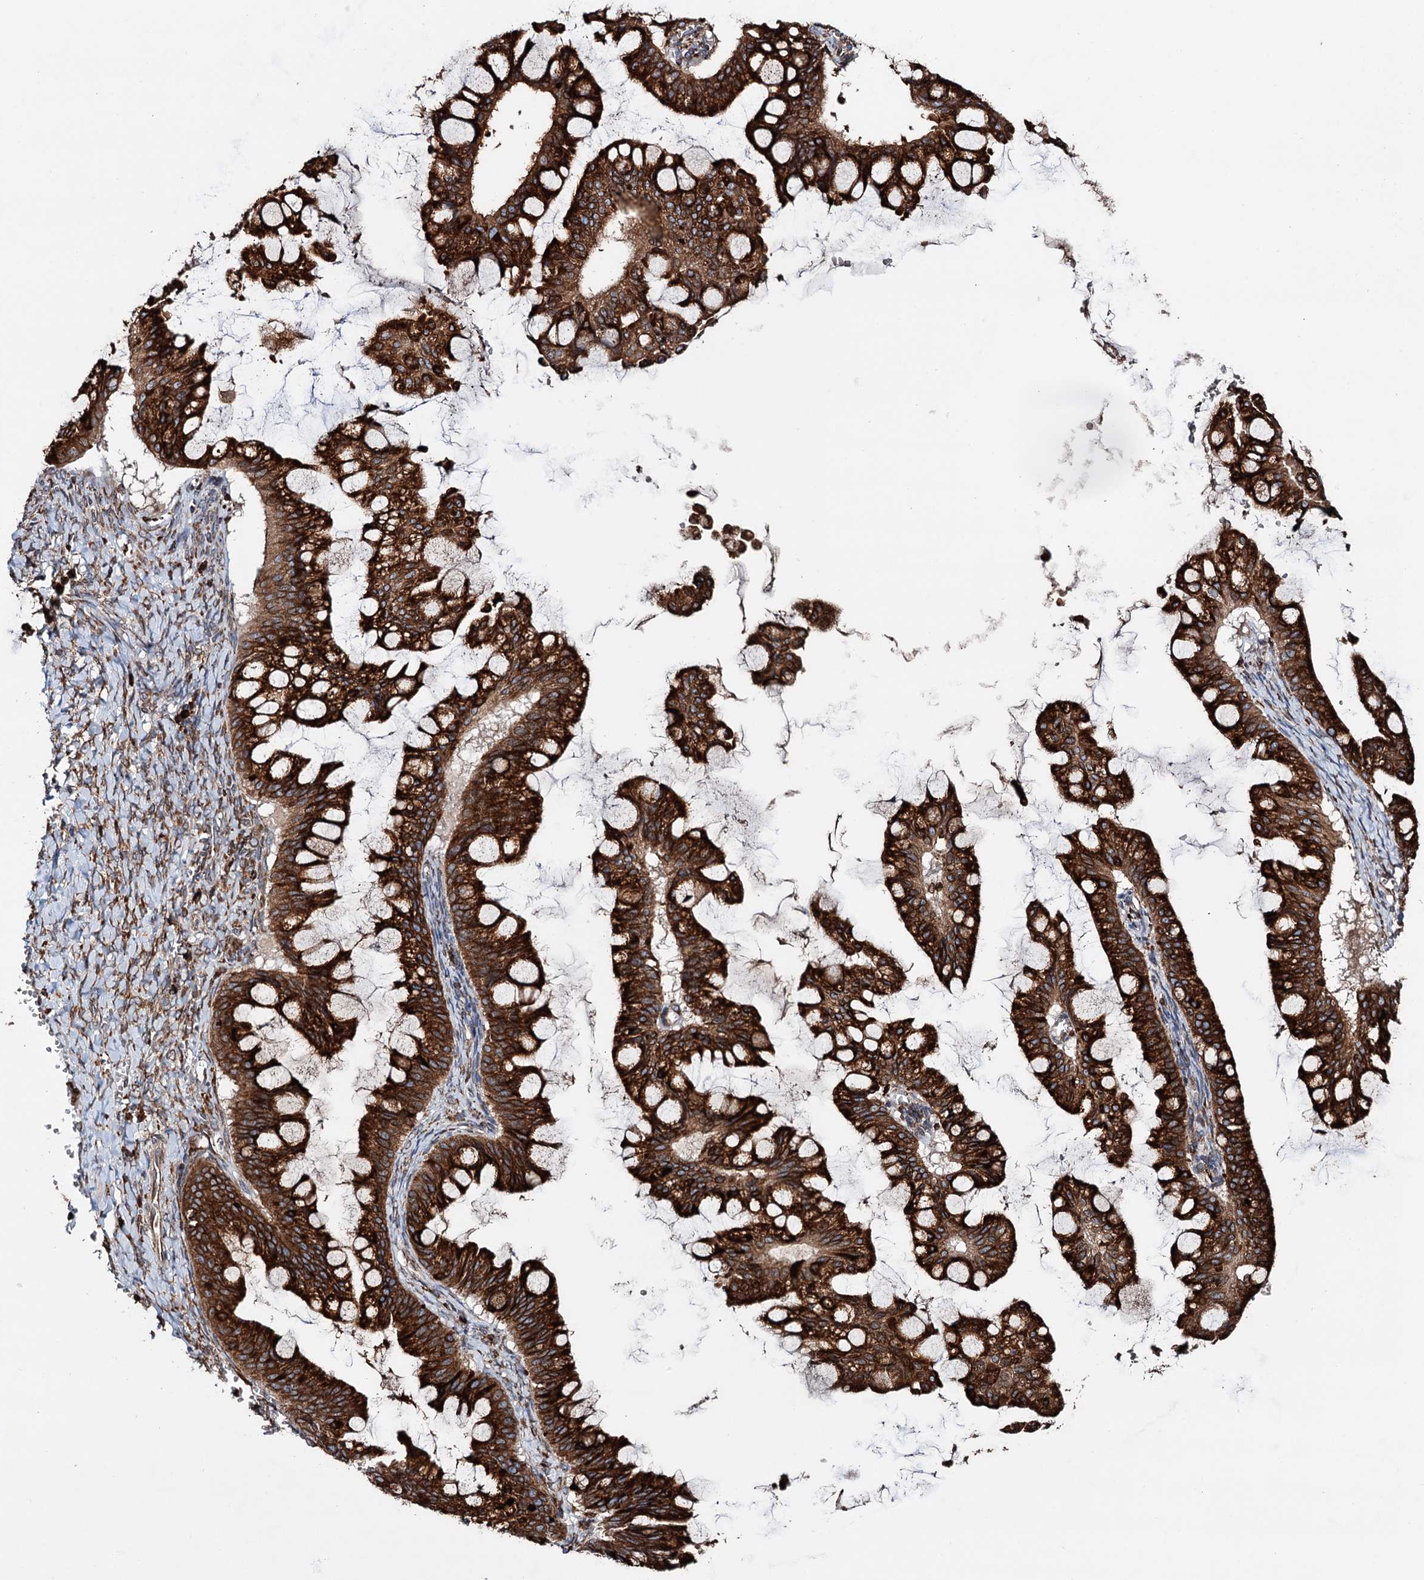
{"staining": {"intensity": "strong", "quantity": ">75%", "location": "cytoplasmic/membranous"}, "tissue": "ovarian cancer", "cell_type": "Tumor cells", "image_type": "cancer", "snomed": [{"axis": "morphology", "description": "Cystadenocarcinoma, mucinous, NOS"}, {"axis": "topography", "description": "Ovary"}], "caption": "There is high levels of strong cytoplasmic/membranous staining in tumor cells of ovarian cancer (mucinous cystadenocarcinoma), as demonstrated by immunohistochemical staining (brown color).", "gene": "ERP29", "patient": {"sex": "female", "age": 73}}